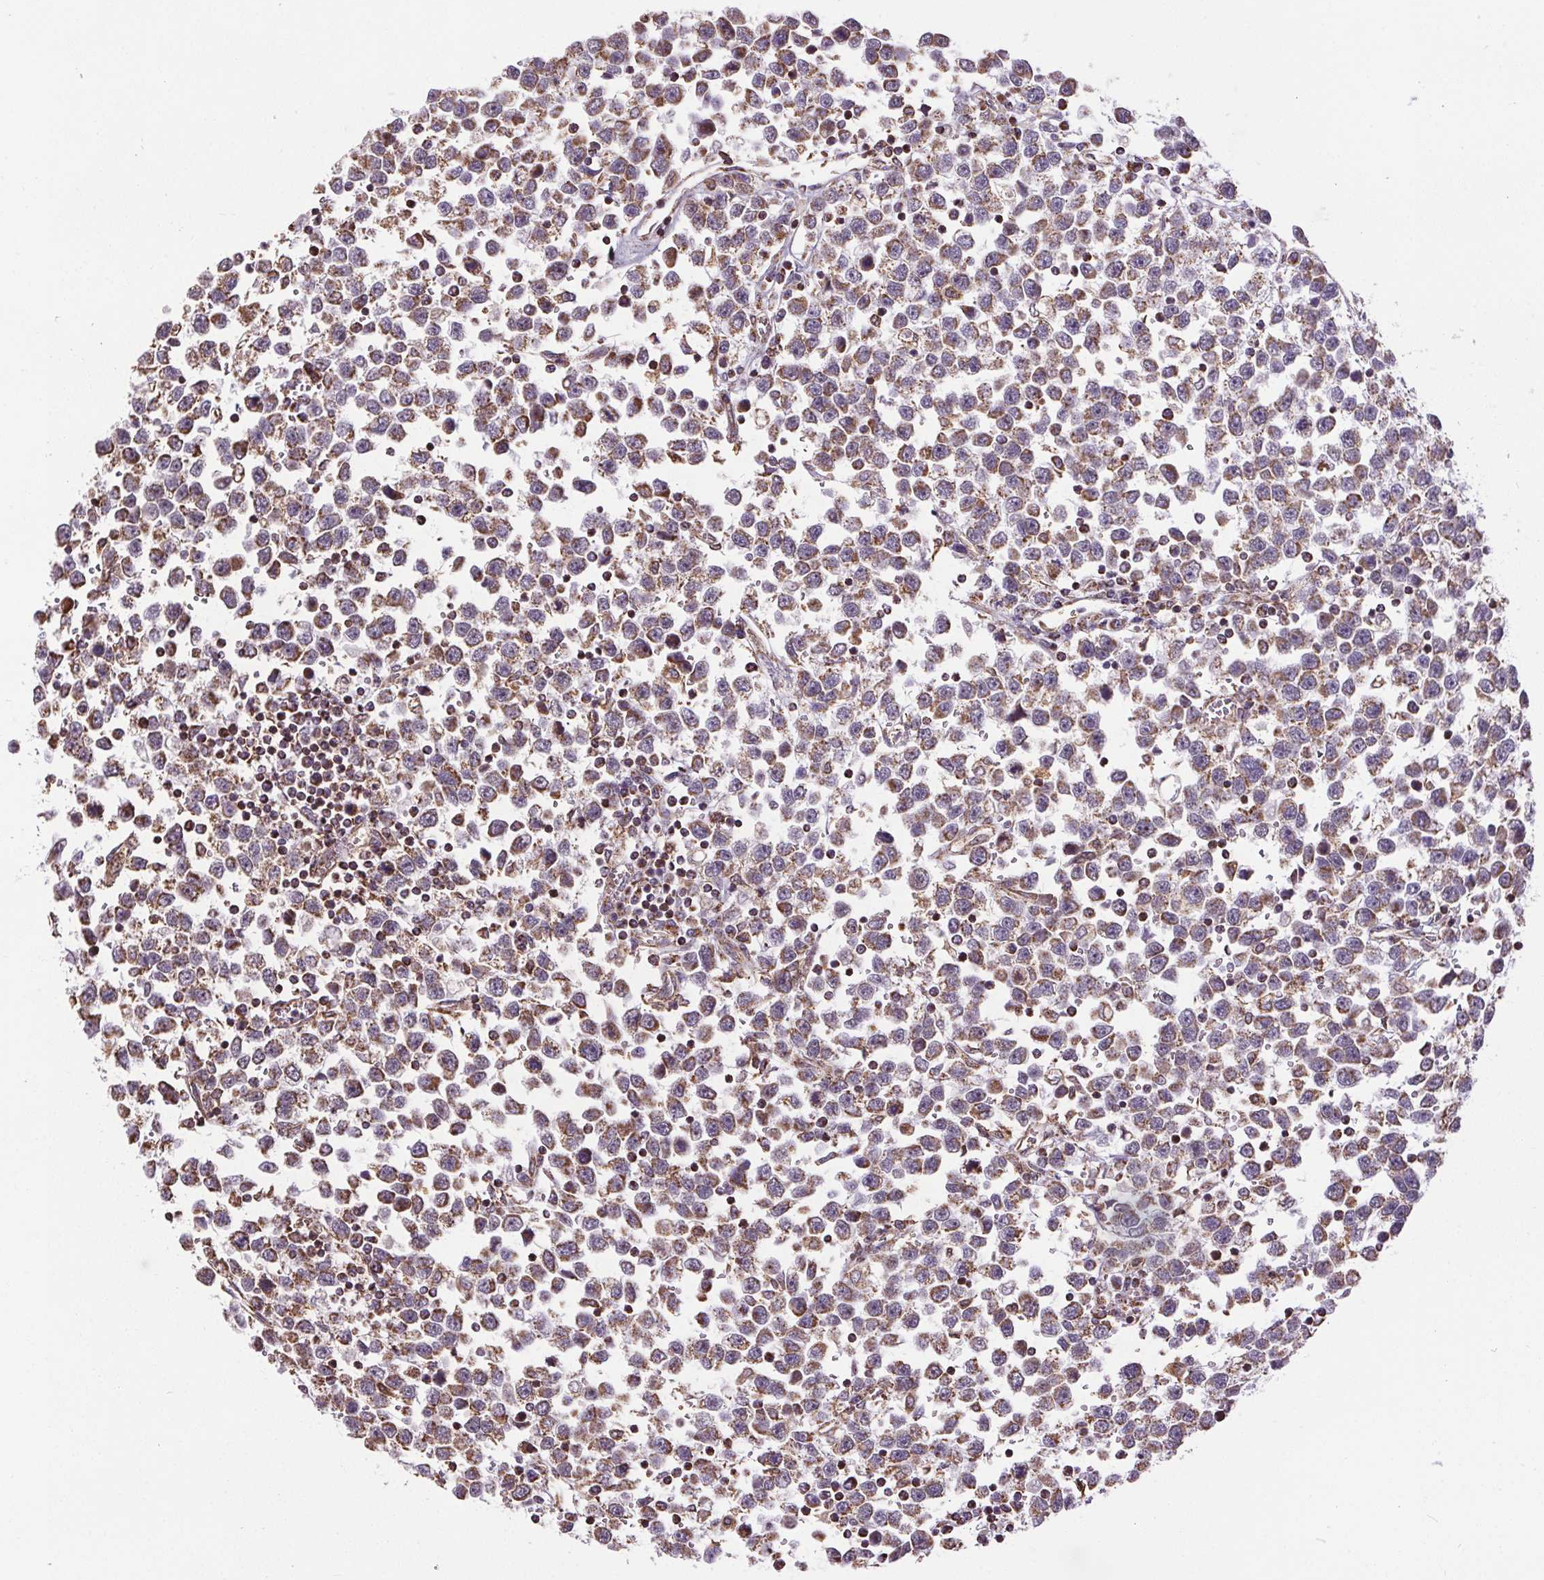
{"staining": {"intensity": "moderate", "quantity": ">75%", "location": "cytoplasmic/membranous"}, "tissue": "testis cancer", "cell_type": "Tumor cells", "image_type": "cancer", "snomed": [{"axis": "morphology", "description": "Seminoma, NOS"}, {"axis": "topography", "description": "Testis"}], "caption": "IHC photomicrograph of neoplastic tissue: seminoma (testis) stained using IHC displays medium levels of moderate protein expression localized specifically in the cytoplasmic/membranous of tumor cells, appearing as a cytoplasmic/membranous brown color.", "gene": "ZNF548", "patient": {"sex": "male", "age": 34}}